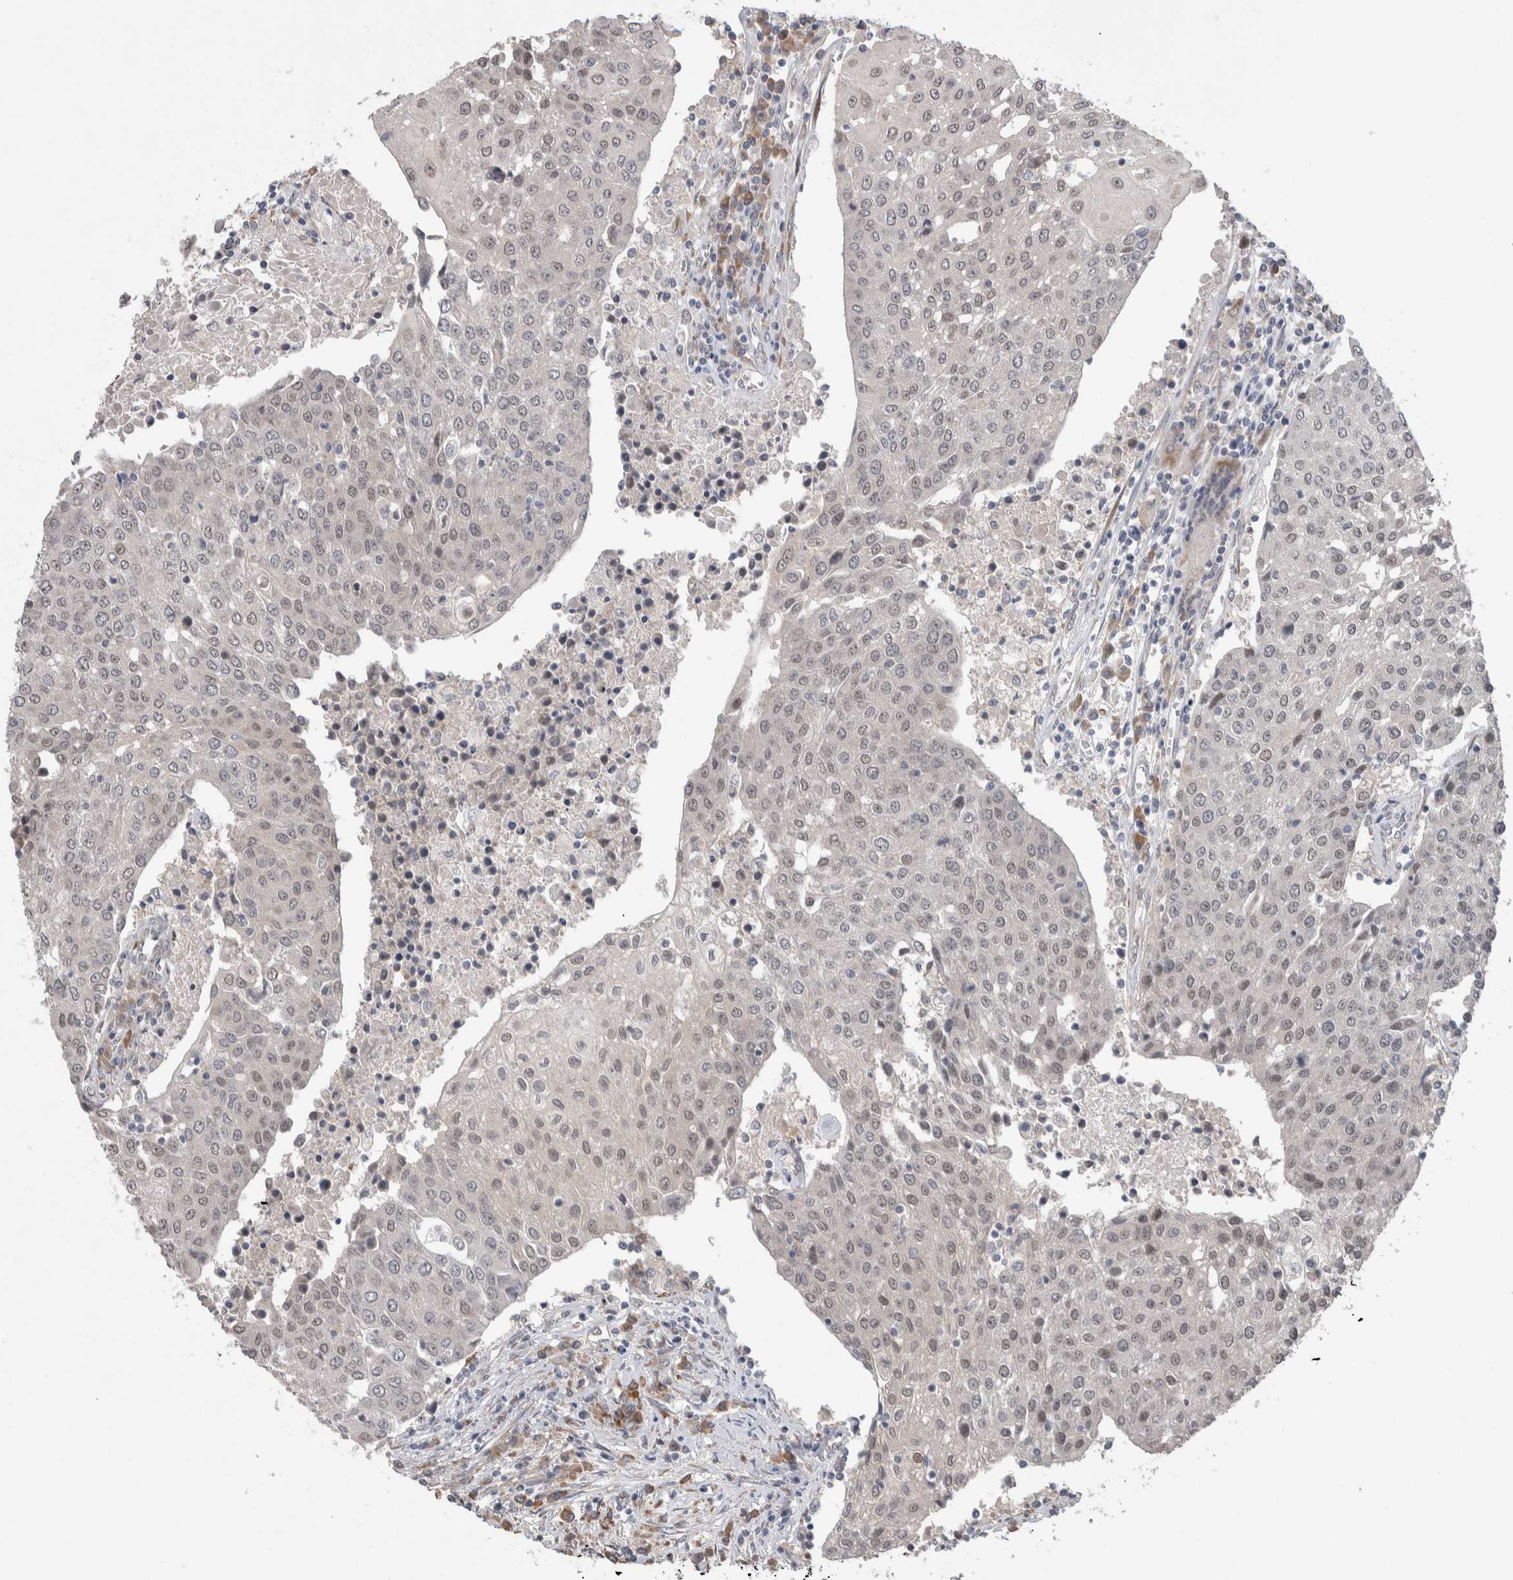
{"staining": {"intensity": "weak", "quantity": "25%-75%", "location": "nuclear"}, "tissue": "urothelial cancer", "cell_type": "Tumor cells", "image_type": "cancer", "snomed": [{"axis": "morphology", "description": "Urothelial carcinoma, High grade"}, {"axis": "topography", "description": "Urinary bladder"}], "caption": "Urothelial carcinoma (high-grade) stained with a brown dye reveals weak nuclear positive positivity in about 25%-75% of tumor cells.", "gene": "CUL2", "patient": {"sex": "female", "age": 85}}